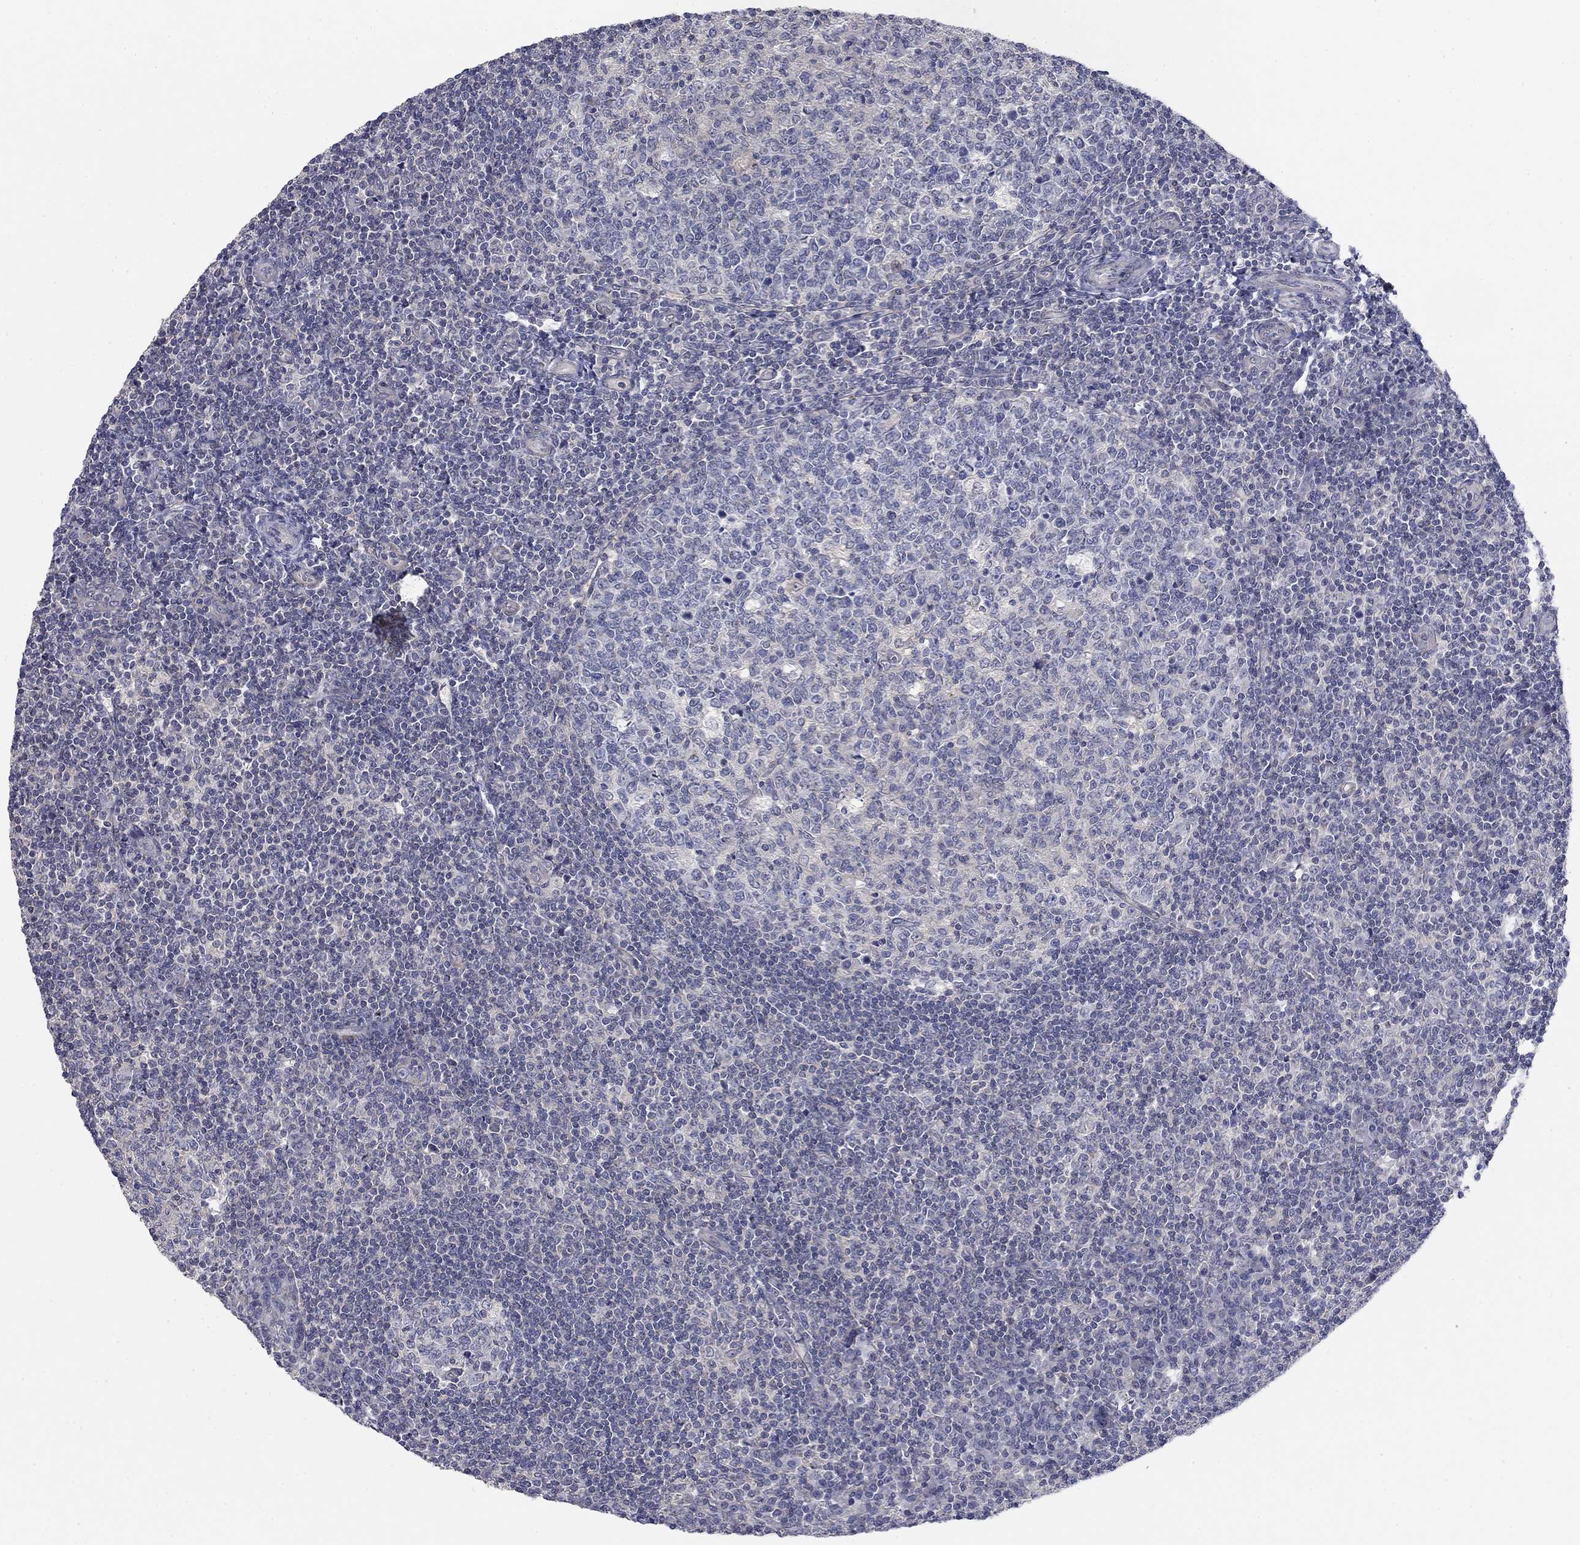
{"staining": {"intensity": "negative", "quantity": "none", "location": "none"}, "tissue": "tonsil", "cell_type": "Germinal center cells", "image_type": "normal", "snomed": [{"axis": "morphology", "description": "Normal tissue, NOS"}, {"axis": "topography", "description": "Tonsil"}], "caption": "A histopathology image of tonsil stained for a protein reveals no brown staining in germinal center cells. (DAB (3,3'-diaminobenzidine) immunohistochemistry, high magnification).", "gene": "GRK7", "patient": {"sex": "female", "age": 13}}